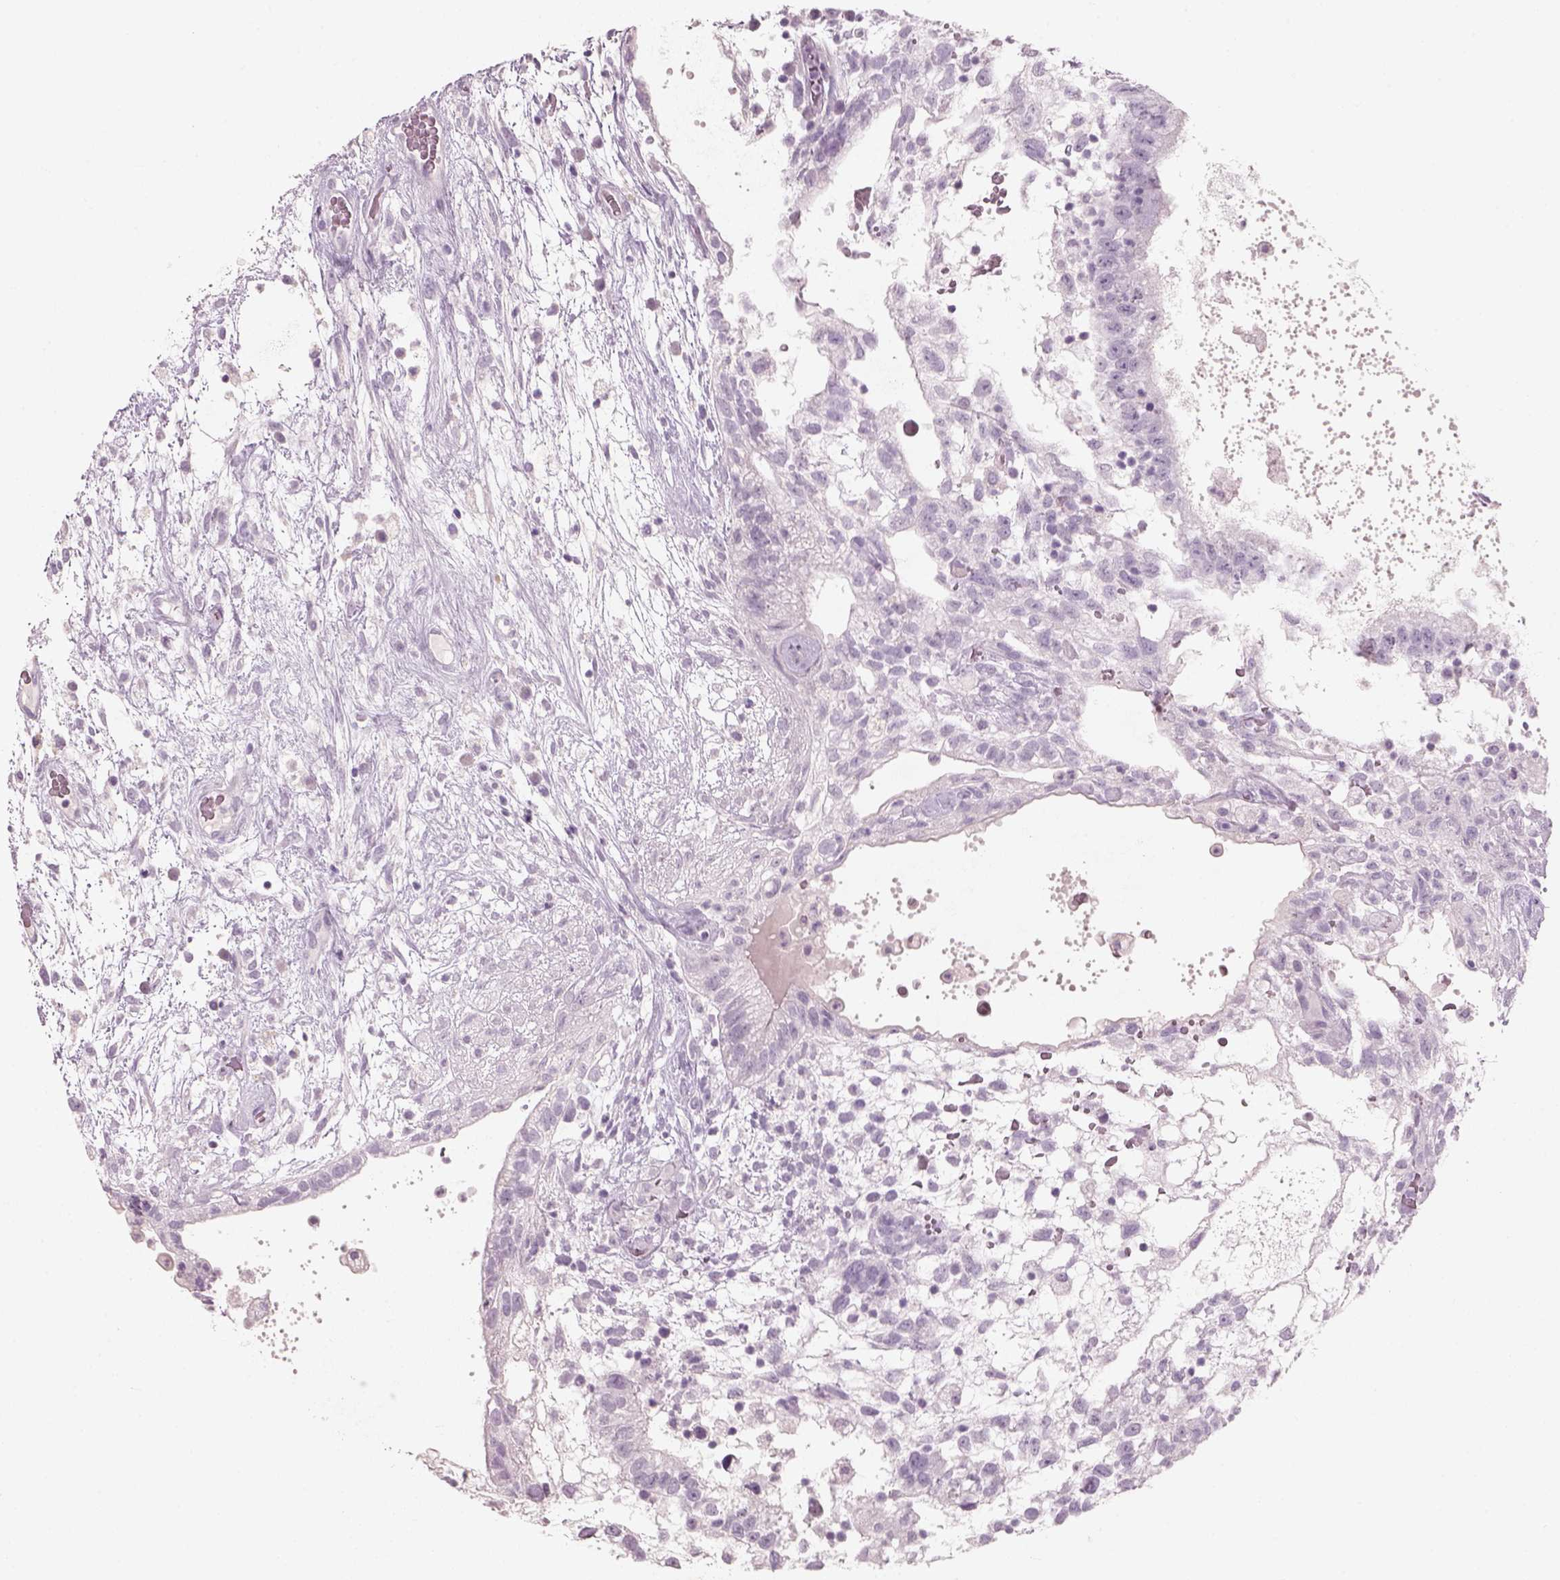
{"staining": {"intensity": "negative", "quantity": "none", "location": "none"}, "tissue": "testis cancer", "cell_type": "Tumor cells", "image_type": "cancer", "snomed": [{"axis": "morphology", "description": "Normal tissue, NOS"}, {"axis": "morphology", "description": "Carcinoma, Embryonal, NOS"}, {"axis": "topography", "description": "Testis"}], "caption": "Tumor cells are negative for brown protein staining in embryonal carcinoma (testis).", "gene": "SLC6A2", "patient": {"sex": "male", "age": 32}}